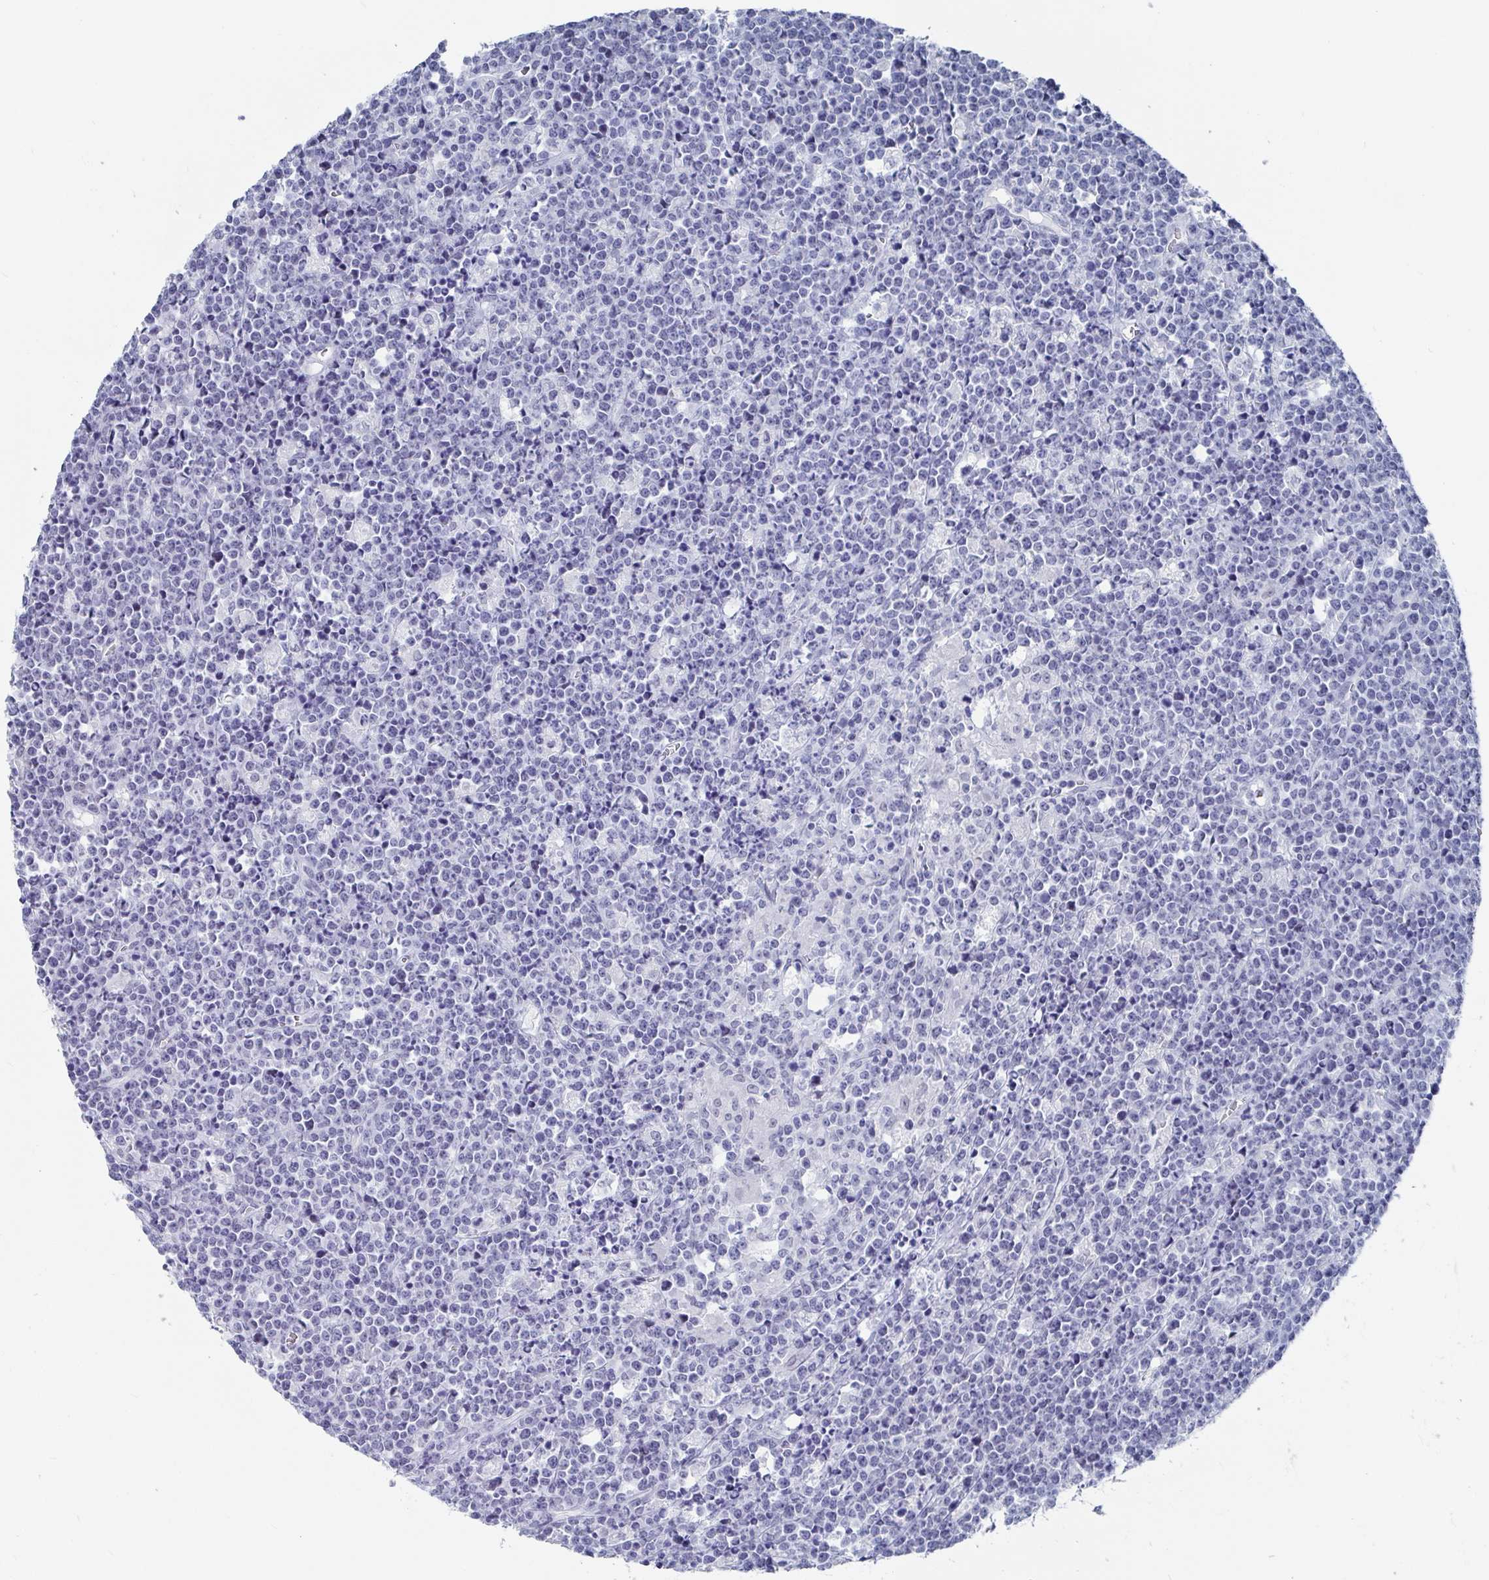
{"staining": {"intensity": "negative", "quantity": "none", "location": "none"}, "tissue": "lymphoma", "cell_type": "Tumor cells", "image_type": "cancer", "snomed": [{"axis": "morphology", "description": "Malignant lymphoma, non-Hodgkin's type, High grade"}, {"axis": "topography", "description": "Ovary"}], "caption": "Tumor cells are negative for protein expression in human high-grade malignant lymphoma, non-Hodgkin's type.", "gene": "CAMKV", "patient": {"sex": "female", "age": 56}}